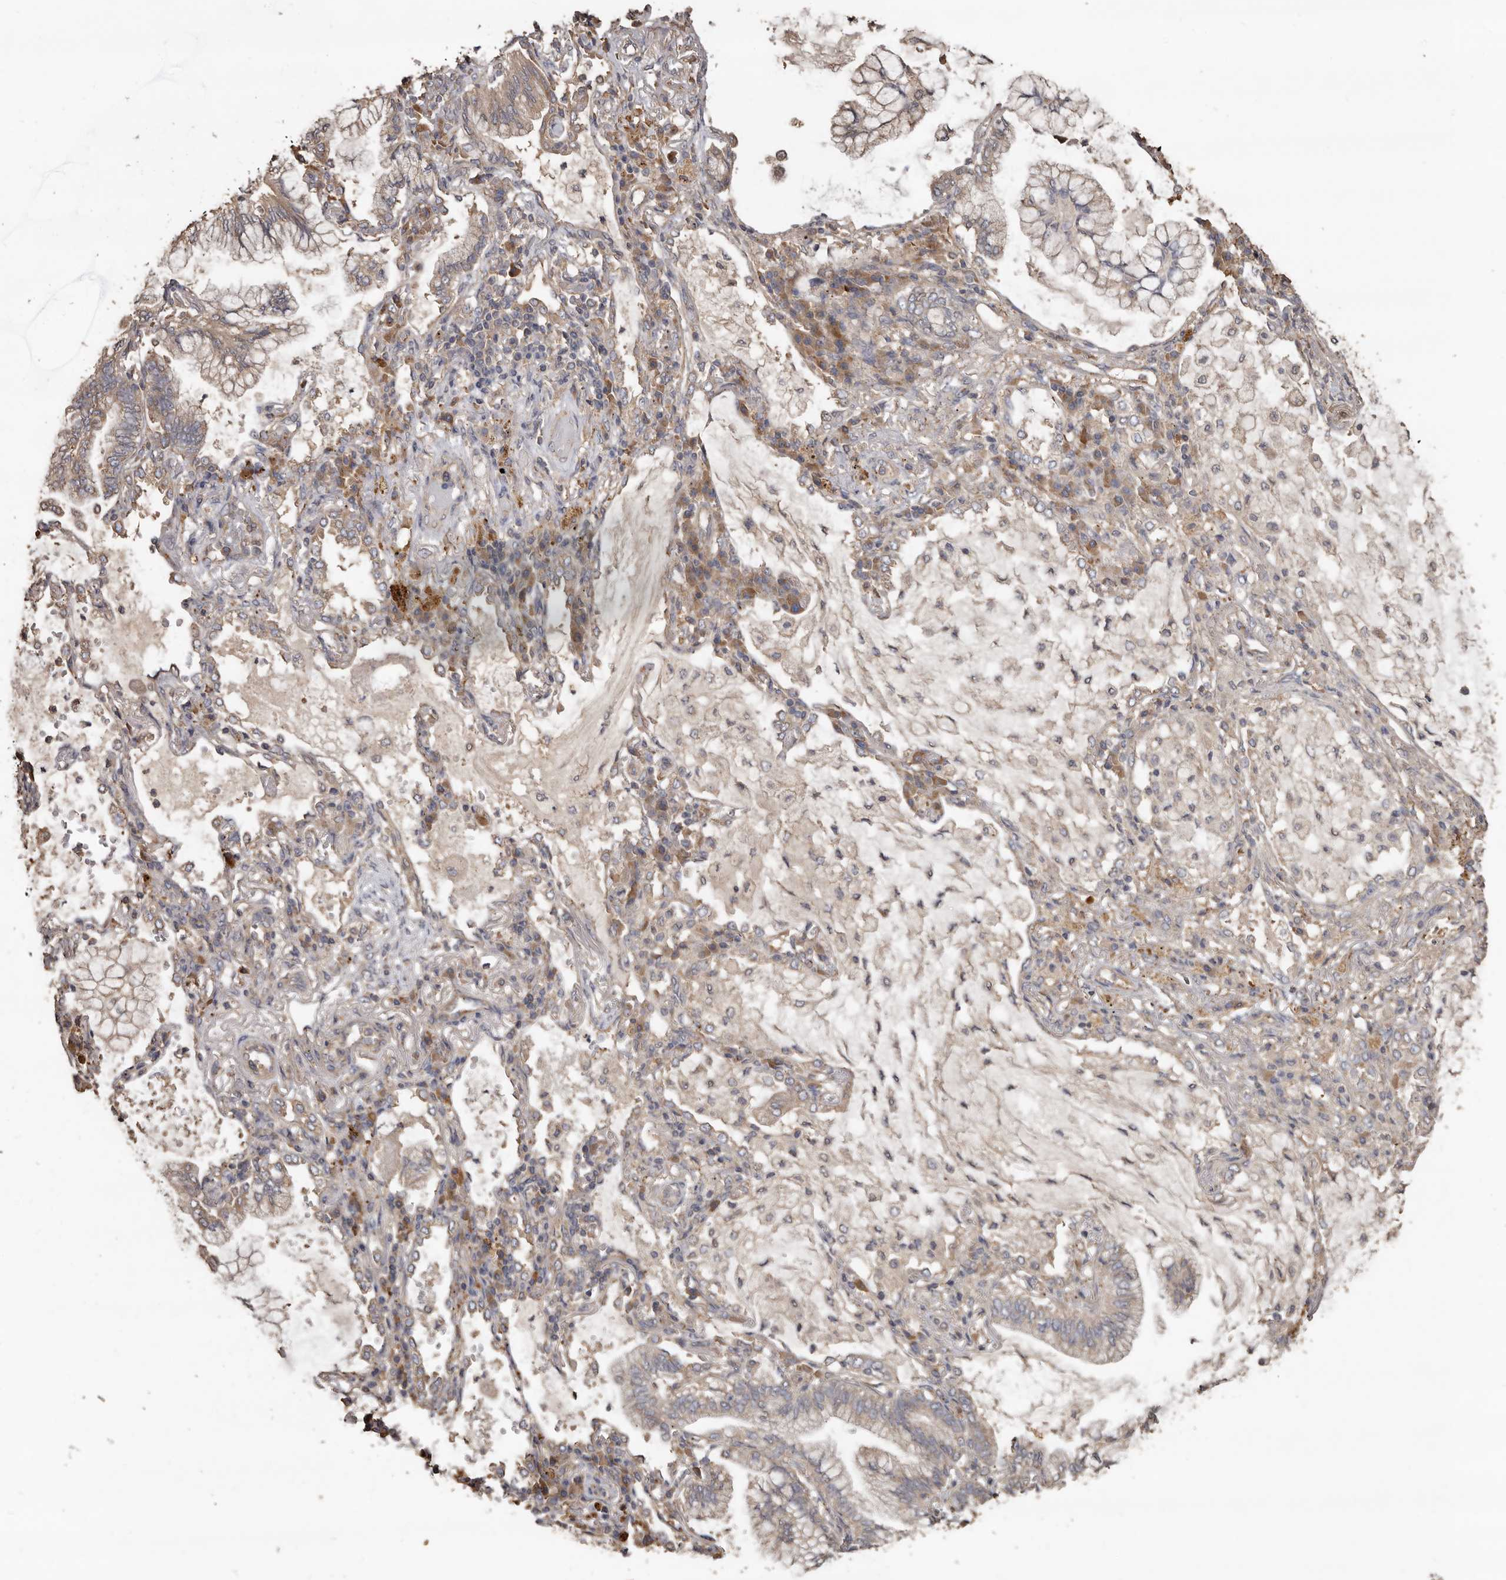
{"staining": {"intensity": "weak", "quantity": "25%-75%", "location": "cytoplasmic/membranous"}, "tissue": "lung cancer", "cell_type": "Tumor cells", "image_type": "cancer", "snomed": [{"axis": "morphology", "description": "Adenocarcinoma, NOS"}, {"axis": "topography", "description": "Lung"}], "caption": "This histopathology image displays IHC staining of human lung cancer (adenocarcinoma), with low weak cytoplasmic/membranous expression in approximately 25%-75% of tumor cells.", "gene": "FLCN", "patient": {"sex": "female", "age": 70}}